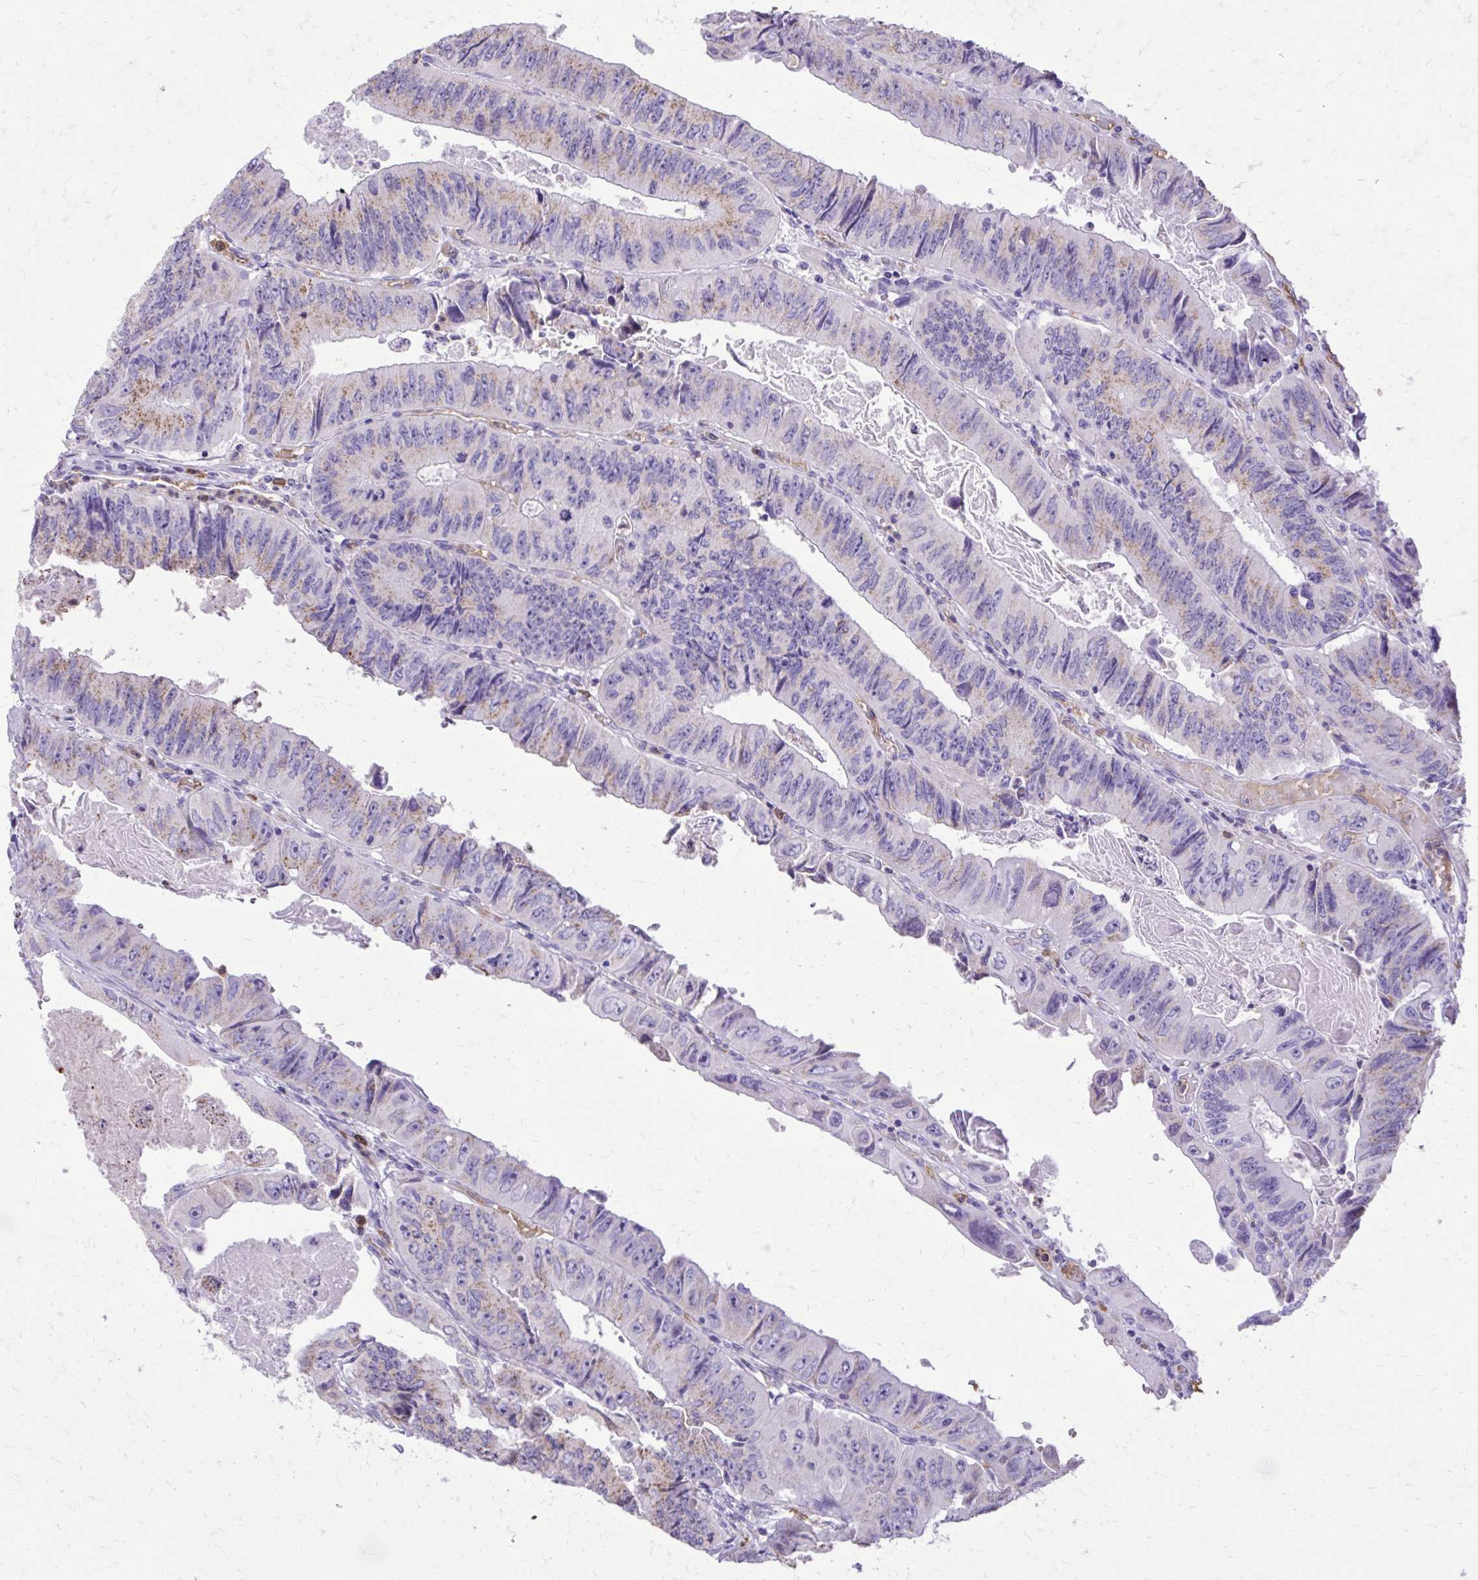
{"staining": {"intensity": "weak", "quantity": "<25%", "location": "cytoplasmic/membranous"}, "tissue": "colorectal cancer", "cell_type": "Tumor cells", "image_type": "cancer", "snomed": [{"axis": "morphology", "description": "Adenocarcinoma, NOS"}, {"axis": "topography", "description": "Colon"}], "caption": "Tumor cells show no significant staining in colorectal cancer (adenocarcinoma). Brightfield microscopy of immunohistochemistry (IHC) stained with DAB (brown) and hematoxylin (blue), captured at high magnification.", "gene": "CAT", "patient": {"sex": "female", "age": 84}}